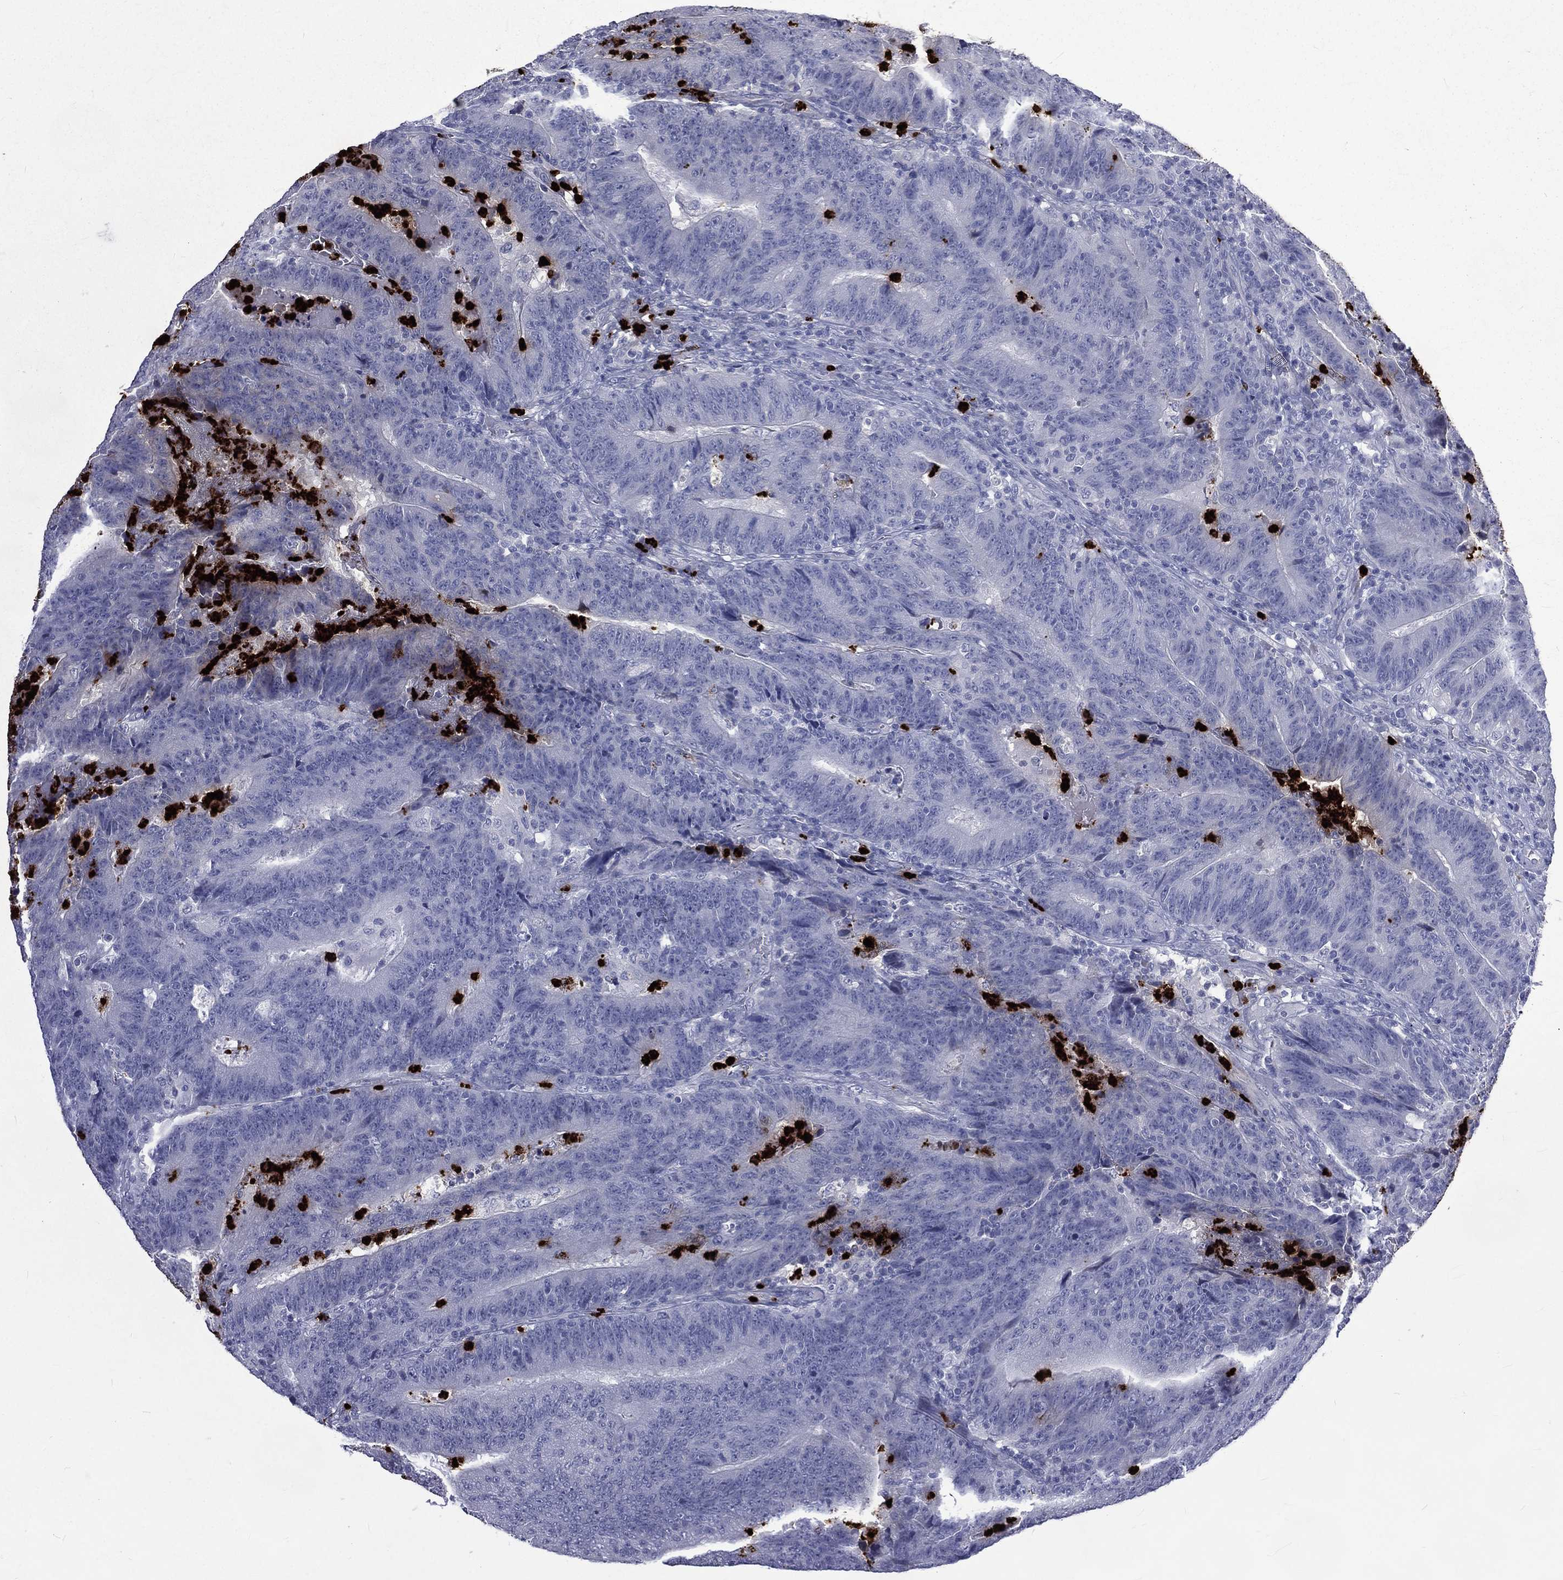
{"staining": {"intensity": "negative", "quantity": "none", "location": "none"}, "tissue": "colorectal cancer", "cell_type": "Tumor cells", "image_type": "cancer", "snomed": [{"axis": "morphology", "description": "Adenocarcinoma, NOS"}, {"axis": "topography", "description": "Colon"}], "caption": "Photomicrograph shows no significant protein staining in tumor cells of colorectal cancer (adenocarcinoma). (DAB immunohistochemistry visualized using brightfield microscopy, high magnification).", "gene": "ELANE", "patient": {"sex": "female", "age": 75}}